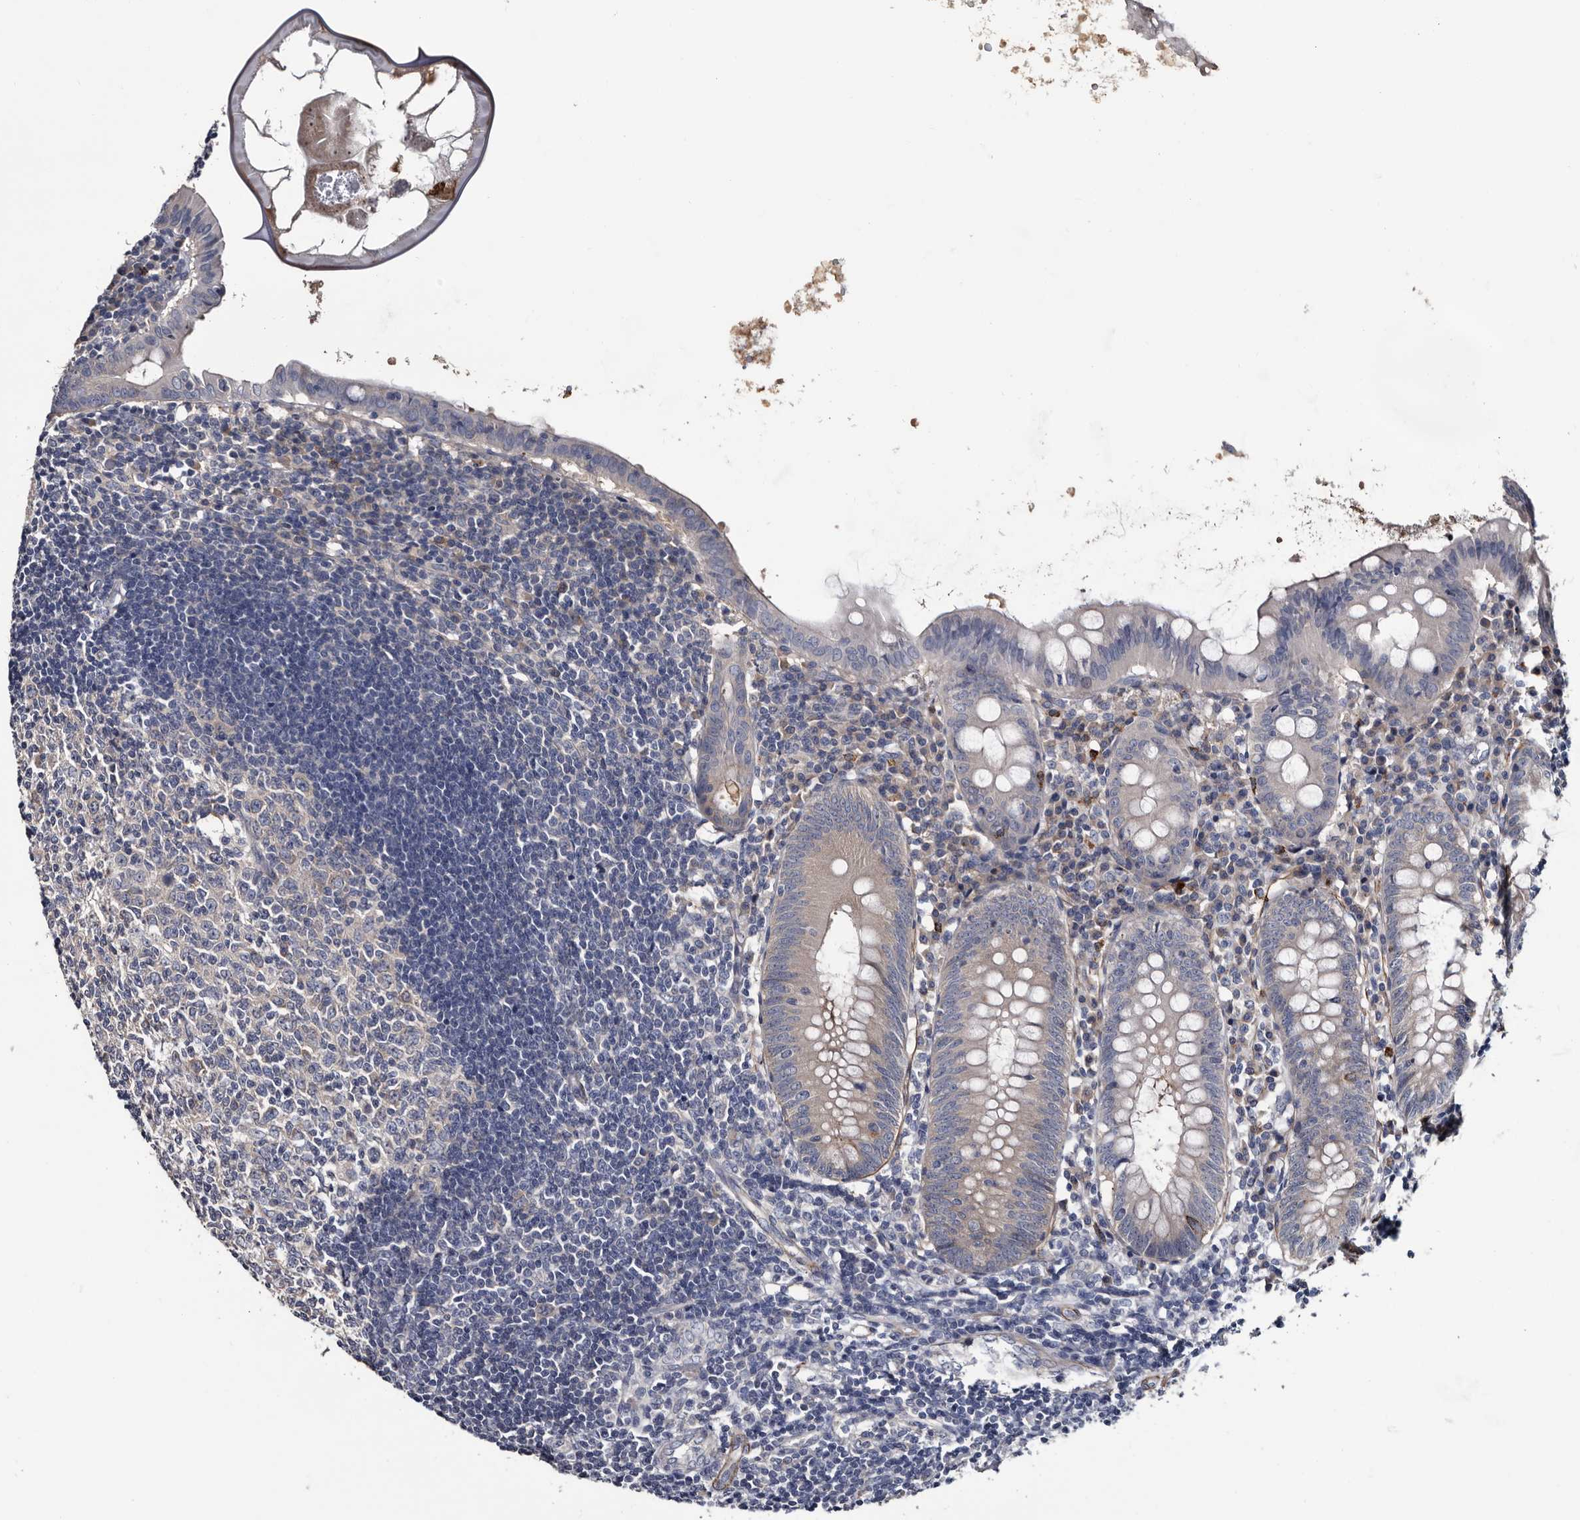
{"staining": {"intensity": "weak", "quantity": "25%-75%", "location": "cytoplasmic/membranous"}, "tissue": "appendix", "cell_type": "Glandular cells", "image_type": "normal", "snomed": [{"axis": "morphology", "description": "Normal tissue, NOS"}, {"axis": "topography", "description": "Appendix"}], "caption": "Protein expression by IHC displays weak cytoplasmic/membranous positivity in approximately 25%-75% of glandular cells in unremarkable appendix. Using DAB (brown) and hematoxylin (blue) stains, captured at high magnification using brightfield microscopy.", "gene": "IARS1", "patient": {"sex": "female", "age": 54}}